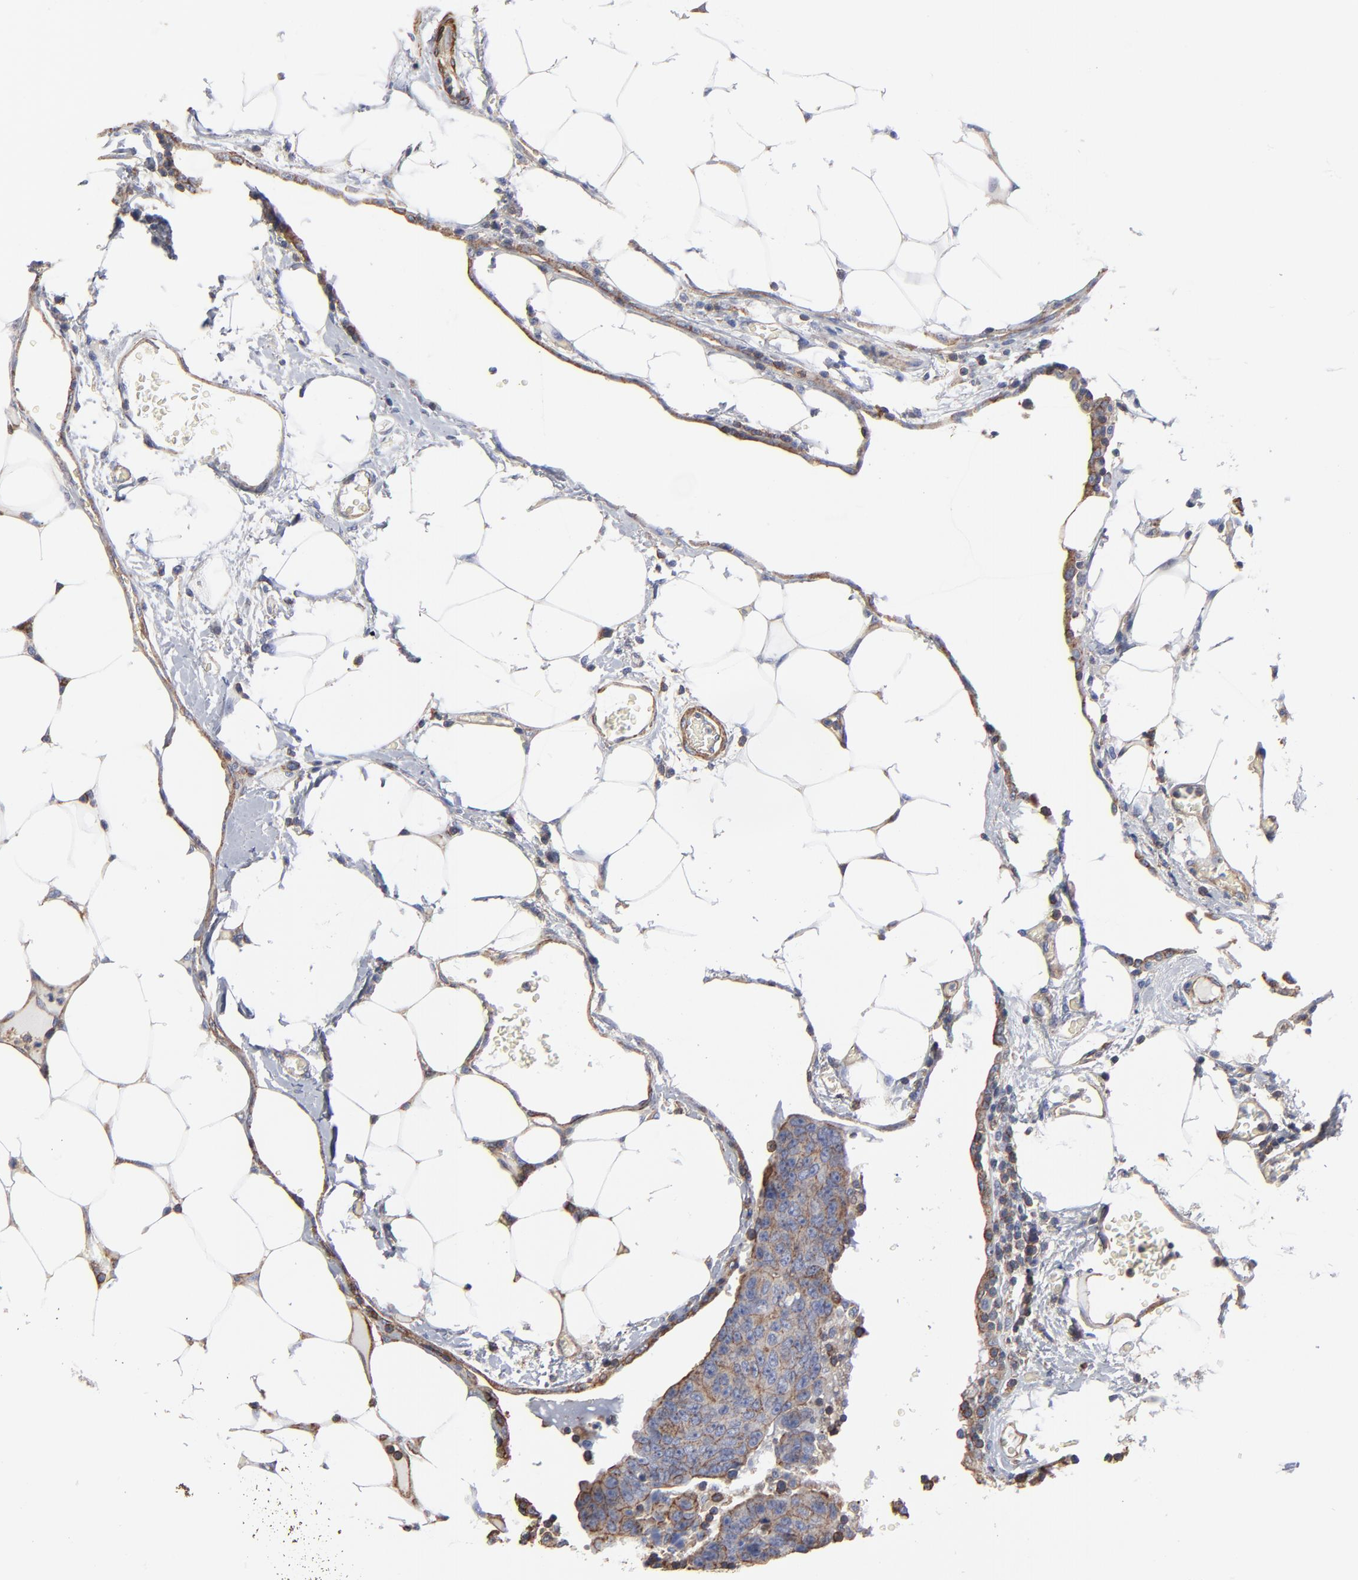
{"staining": {"intensity": "moderate", "quantity": "25%-75%", "location": "cytoplasmic/membranous"}, "tissue": "colorectal cancer", "cell_type": "Tumor cells", "image_type": "cancer", "snomed": [{"axis": "morphology", "description": "Adenocarcinoma, NOS"}, {"axis": "topography", "description": "Colon"}], "caption": "This image exhibits immunohistochemistry staining of human adenocarcinoma (colorectal), with medium moderate cytoplasmic/membranous positivity in approximately 25%-75% of tumor cells.", "gene": "ACTA2", "patient": {"sex": "female", "age": 86}}